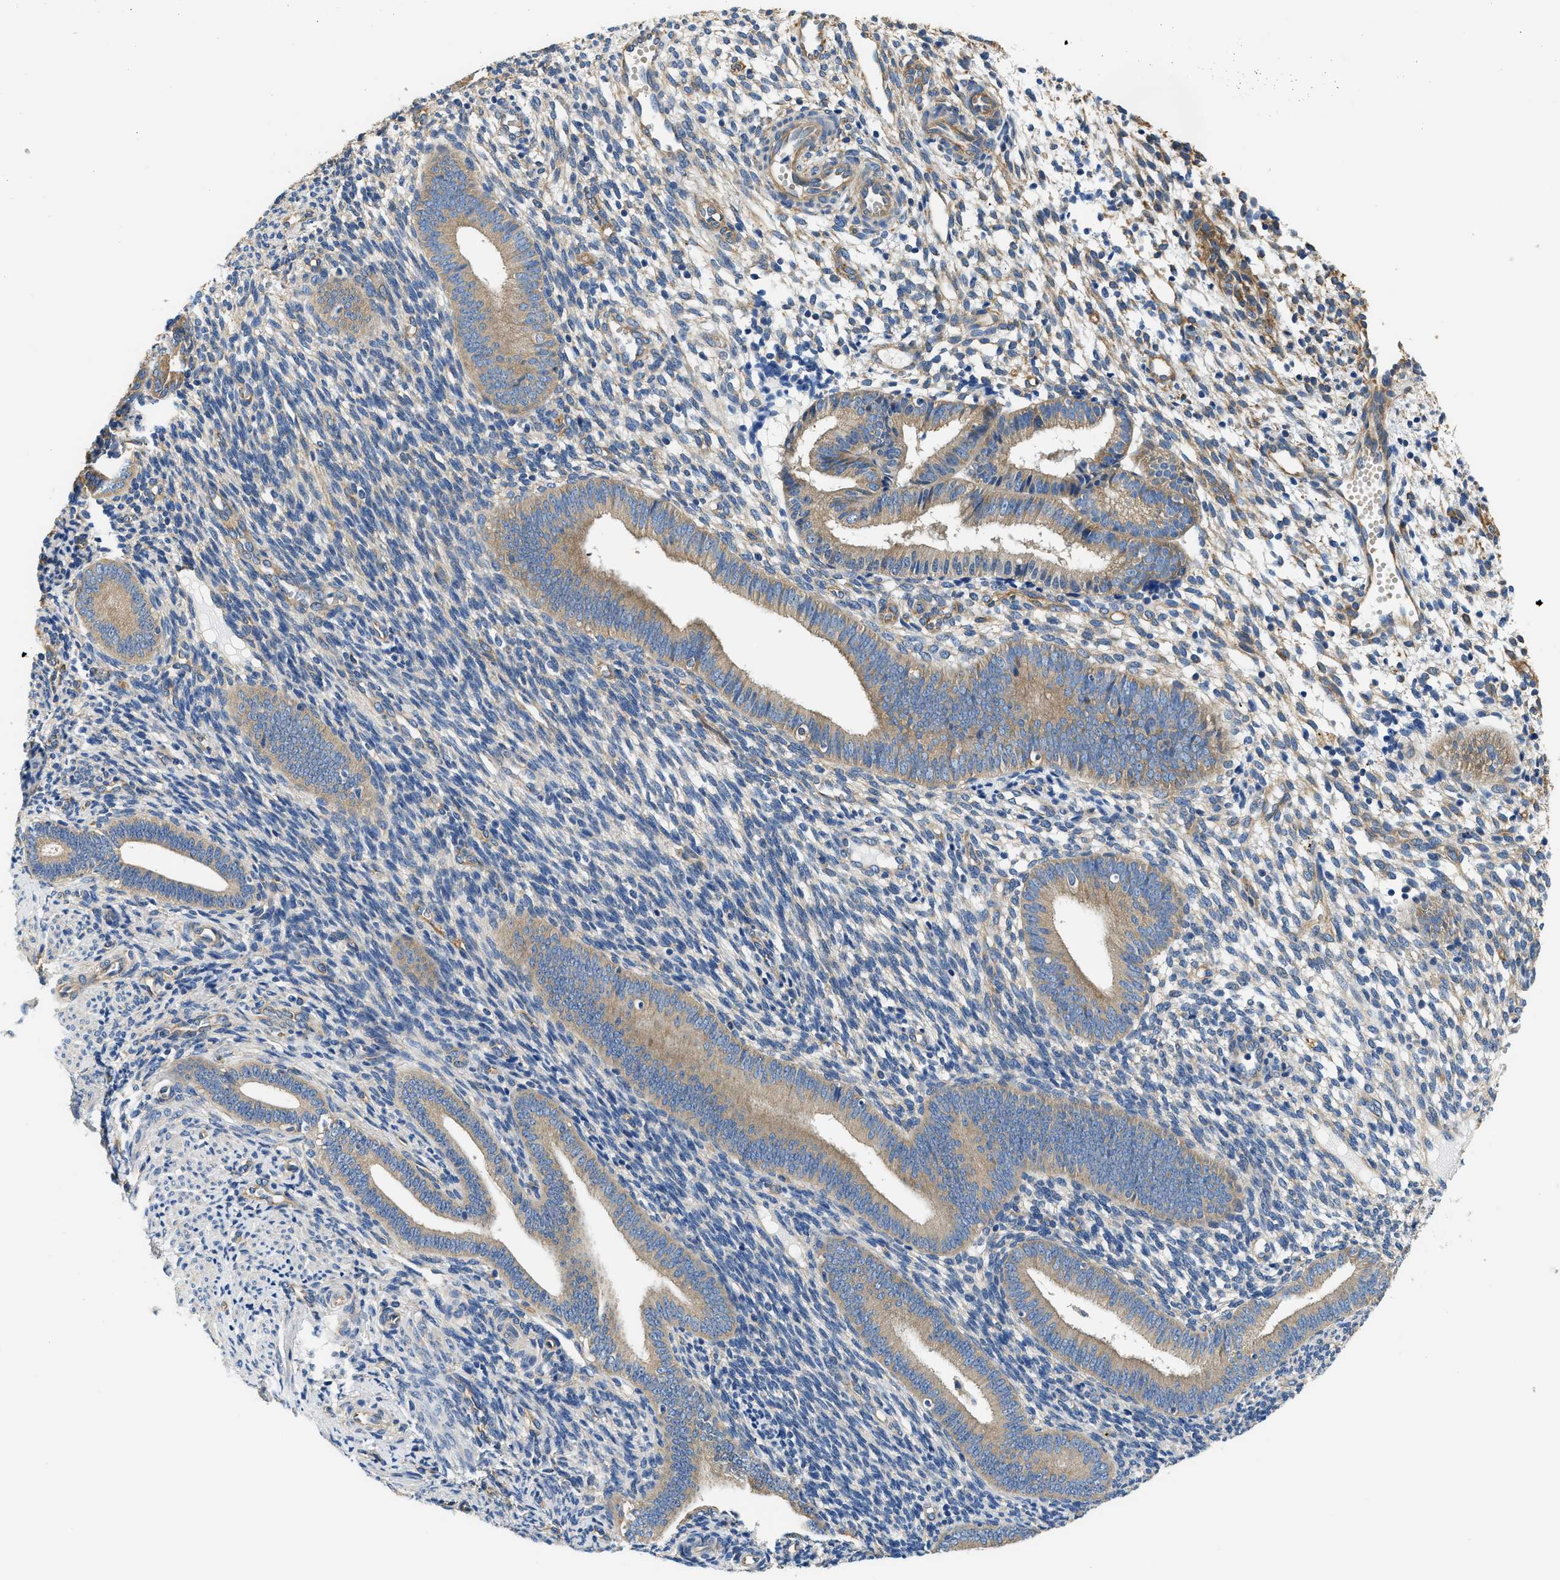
{"staining": {"intensity": "negative", "quantity": "none", "location": "none"}, "tissue": "endometrium", "cell_type": "Cells in endometrial stroma", "image_type": "normal", "snomed": [{"axis": "morphology", "description": "Normal tissue, NOS"}, {"axis": "topography", "description": "Uterus"}, {"axis": "topography", "description": "Endometrium"}], "caption": "Cells in endometrial stroma show no significant positivity in benign endometrium.", "gene": "CSDE1", "patient": {"sex": "female", "age": 33}}